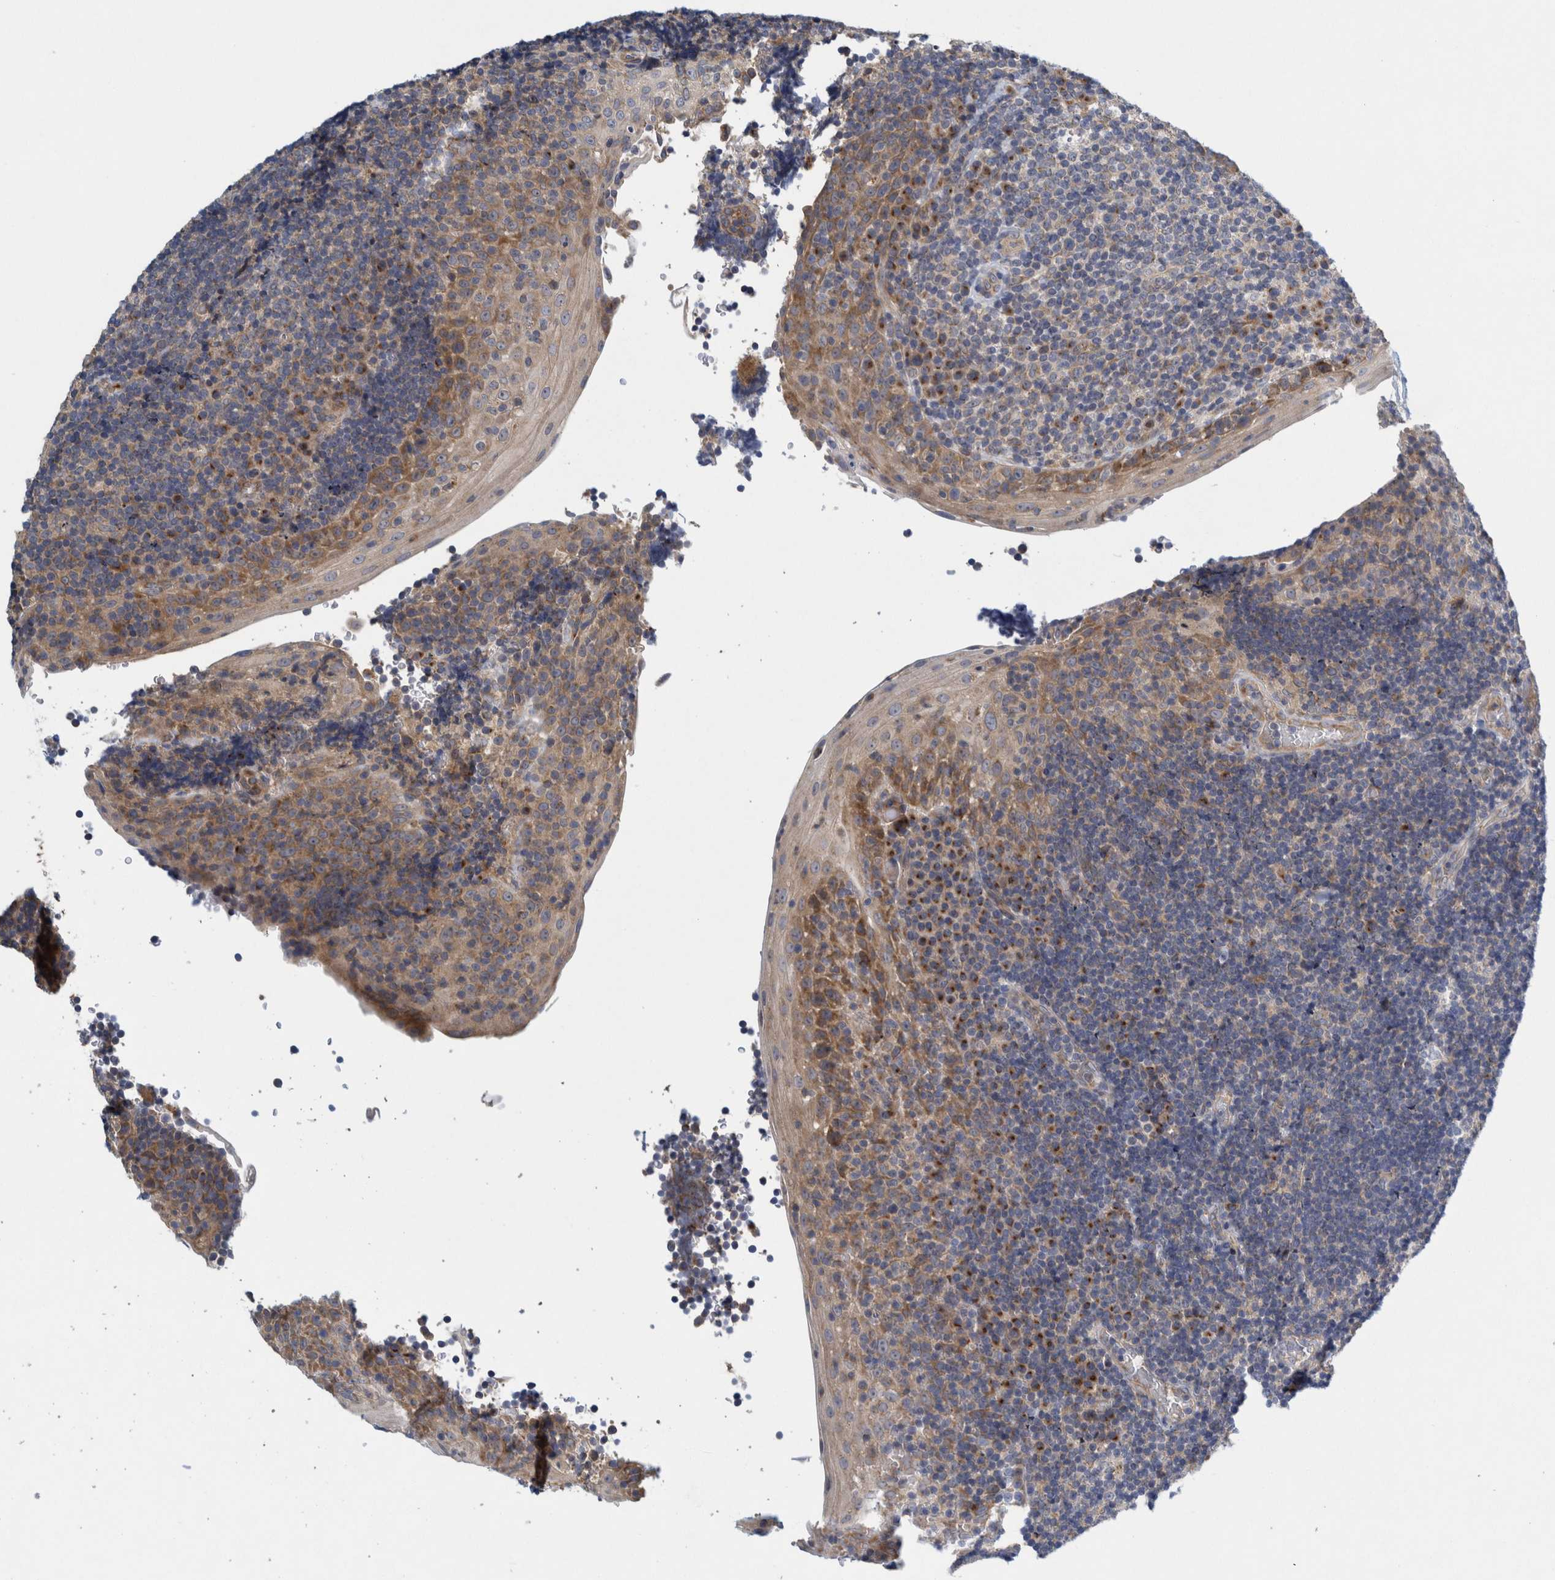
{"staining": {"intensity": "negative", "quantity": "none", "location": "none"}, "tissue": "tonsil", "cell_type": "Germinal center cells", "image_type": "normal", "snomed": [{"axis": "morphology", "description": "Normal tissue, NOS"}, {"axis": "topography", "description": "Tonsil"}], "caption": "Micrograph shows no significant protein staining in germinal center cells of unremarkable tonsil. (DAB (3,3'-diaminobenzidine) immunohistochemistry visualized using brightfield microscopy, high magnification).", "gene": "ZNF324B", "patient": {"sex": "male", "age": 37}}